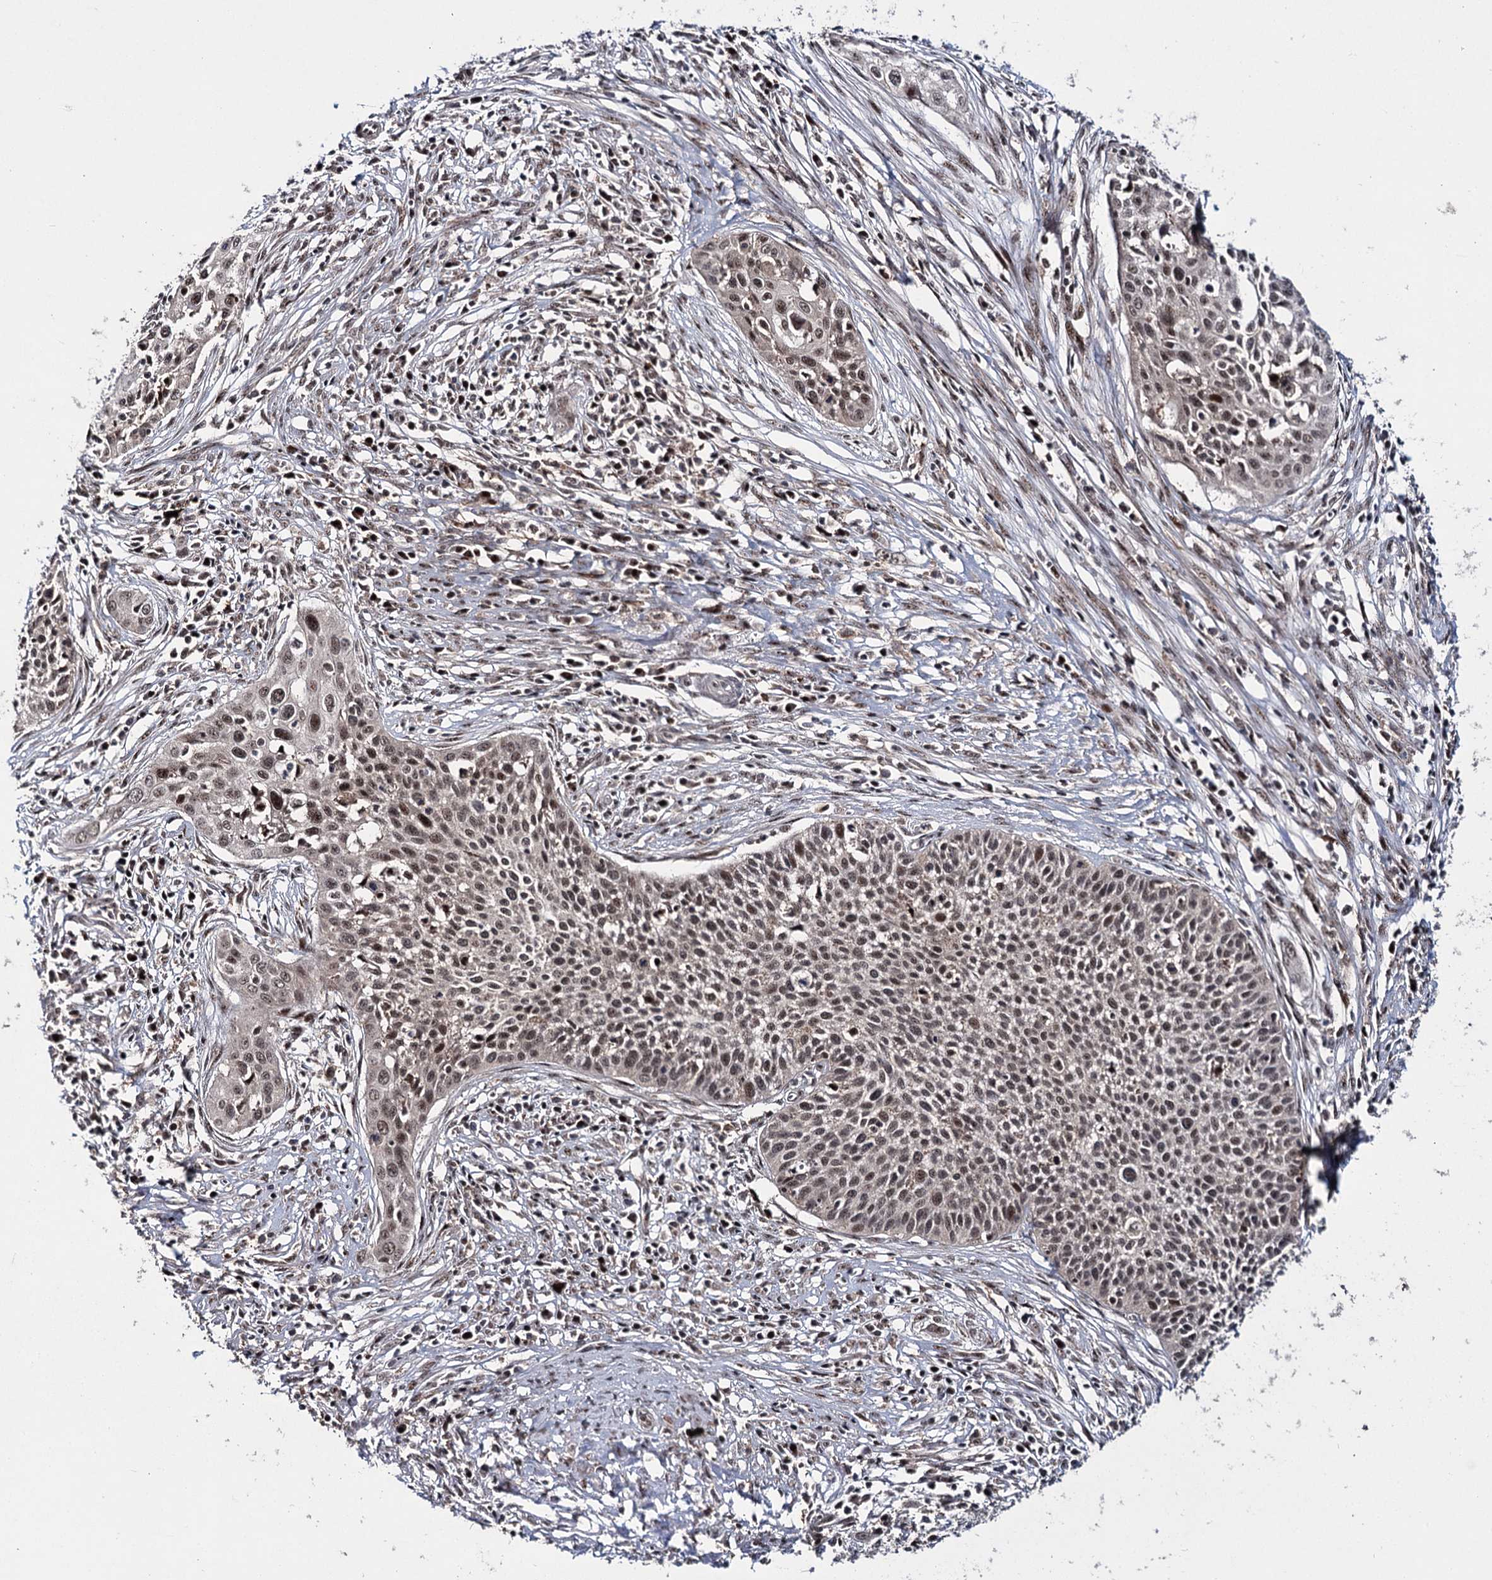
{"staining": {"intensity": "moderate", "quantity": ">75%", "location": "nuclear"}, "tissue": "cervical cancer", "cell_type": "Tumor cells", "image_type": "cancer", "snomed": [{"axis": "morphology", "description": "Squamous cell carcinoma, NOS"}, {"axis": "topography", "description": "Cervix"}], "caption": "Cervical squamous cell carcinoma was stained to show a protein in brown. There is medium levels of moderate nuclear positivity in about >75% of tumor cells. (Brightfield microscopy of DAB IHC at high magnification).", "gene": "MKNK2", "patient": {"sex": "female", "age": 34}}